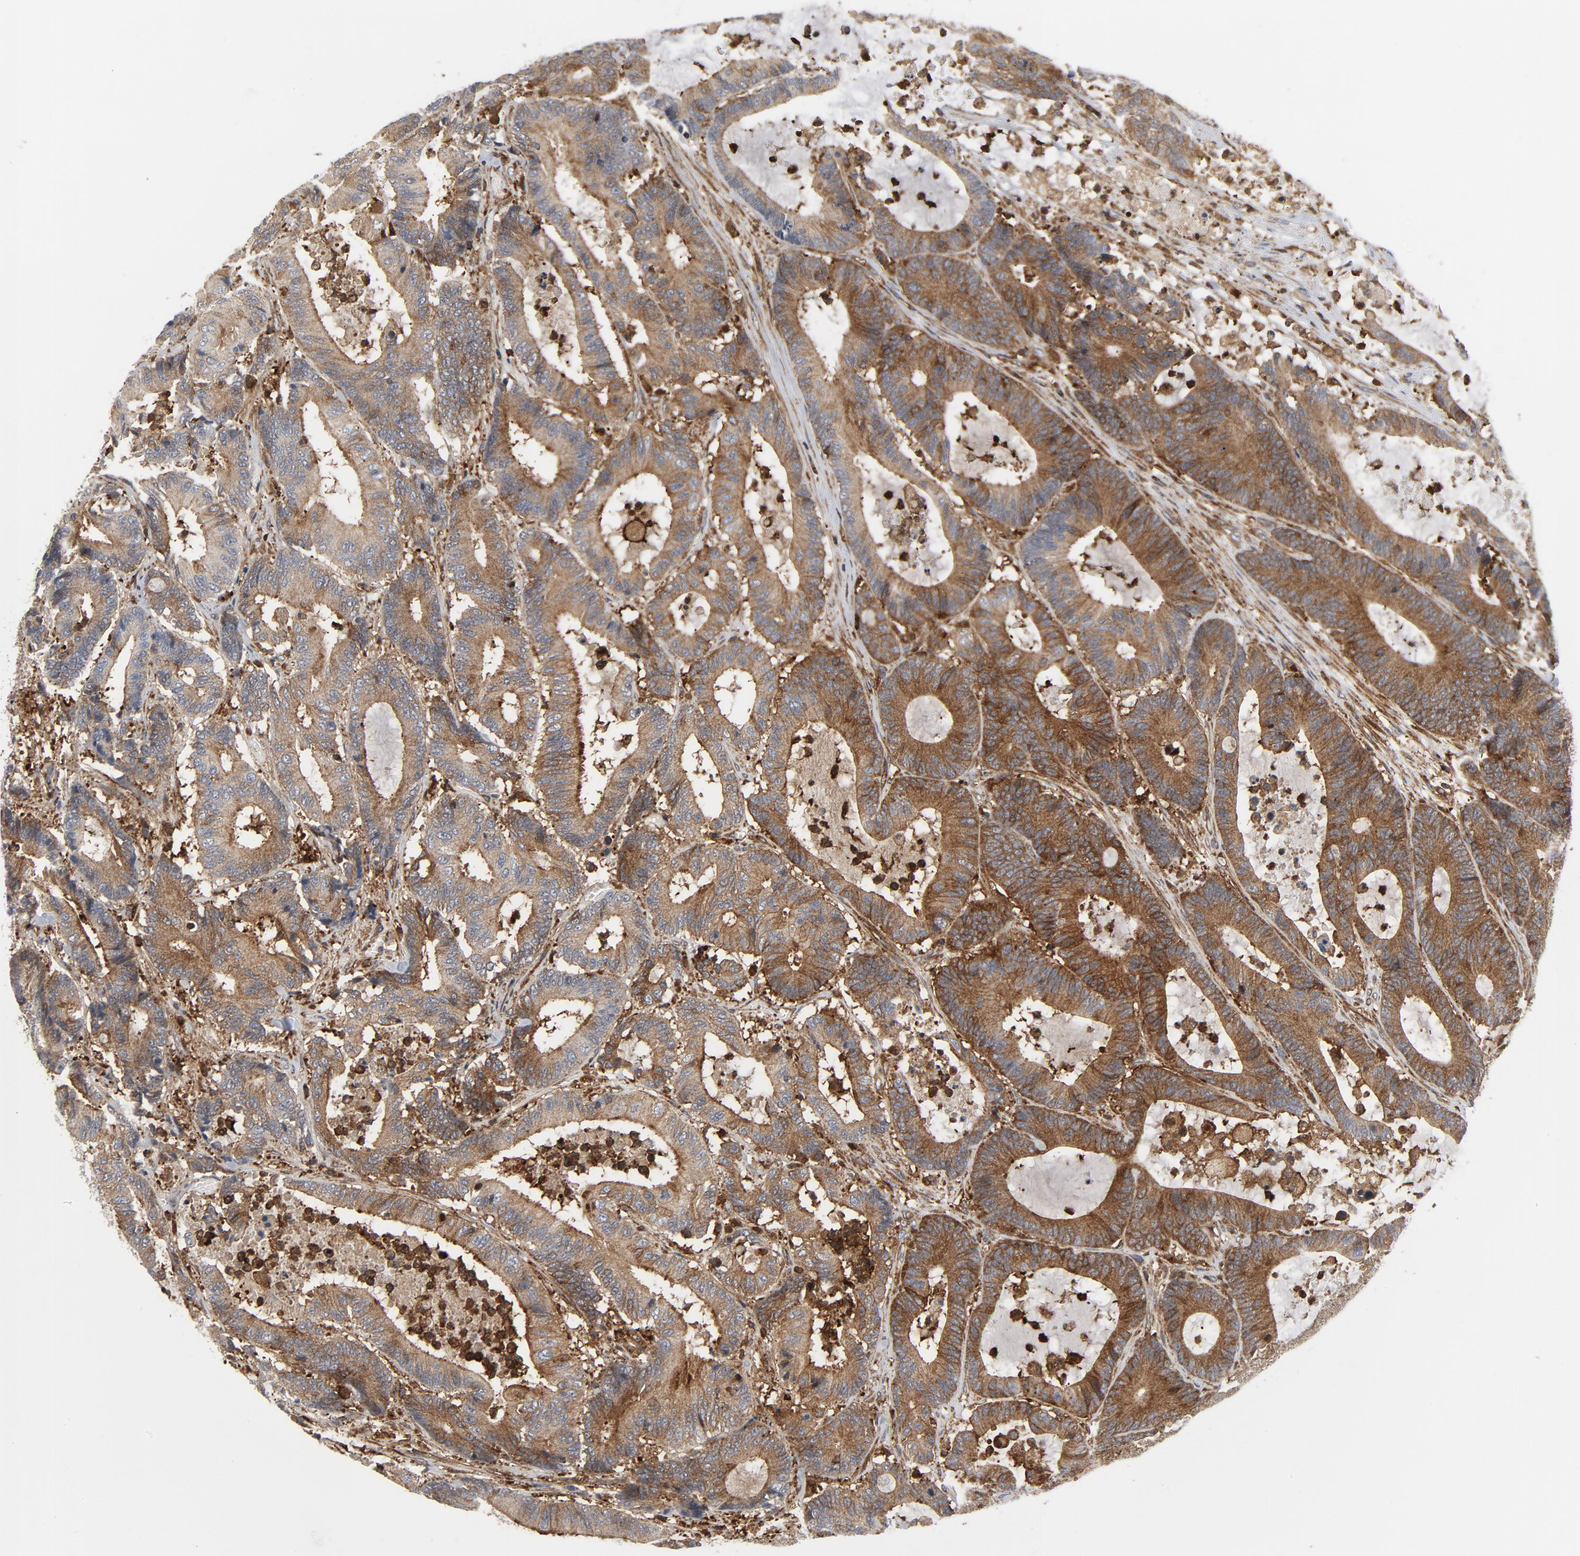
{"staining": {"intensity": "moderate", "quantity": ">75%", "location": "cytoplasmic/membranous"}, "tissue": "colorectal cancer", "cell_type": "Tumor cells", "image_type": "cancer", "snomed": [{"axis": "morphology", "description": "Adenocarcinoma, NOS"}, {"axis": "topography", "description": "Colon"}], "caption": "Moderate cytoplasmic/membranous expression is present in approximately >75% of tumor cells in adenocarcinoma (colorectal).", "gene": "YES1", "patient": {"sex": "female", "age": 84}}